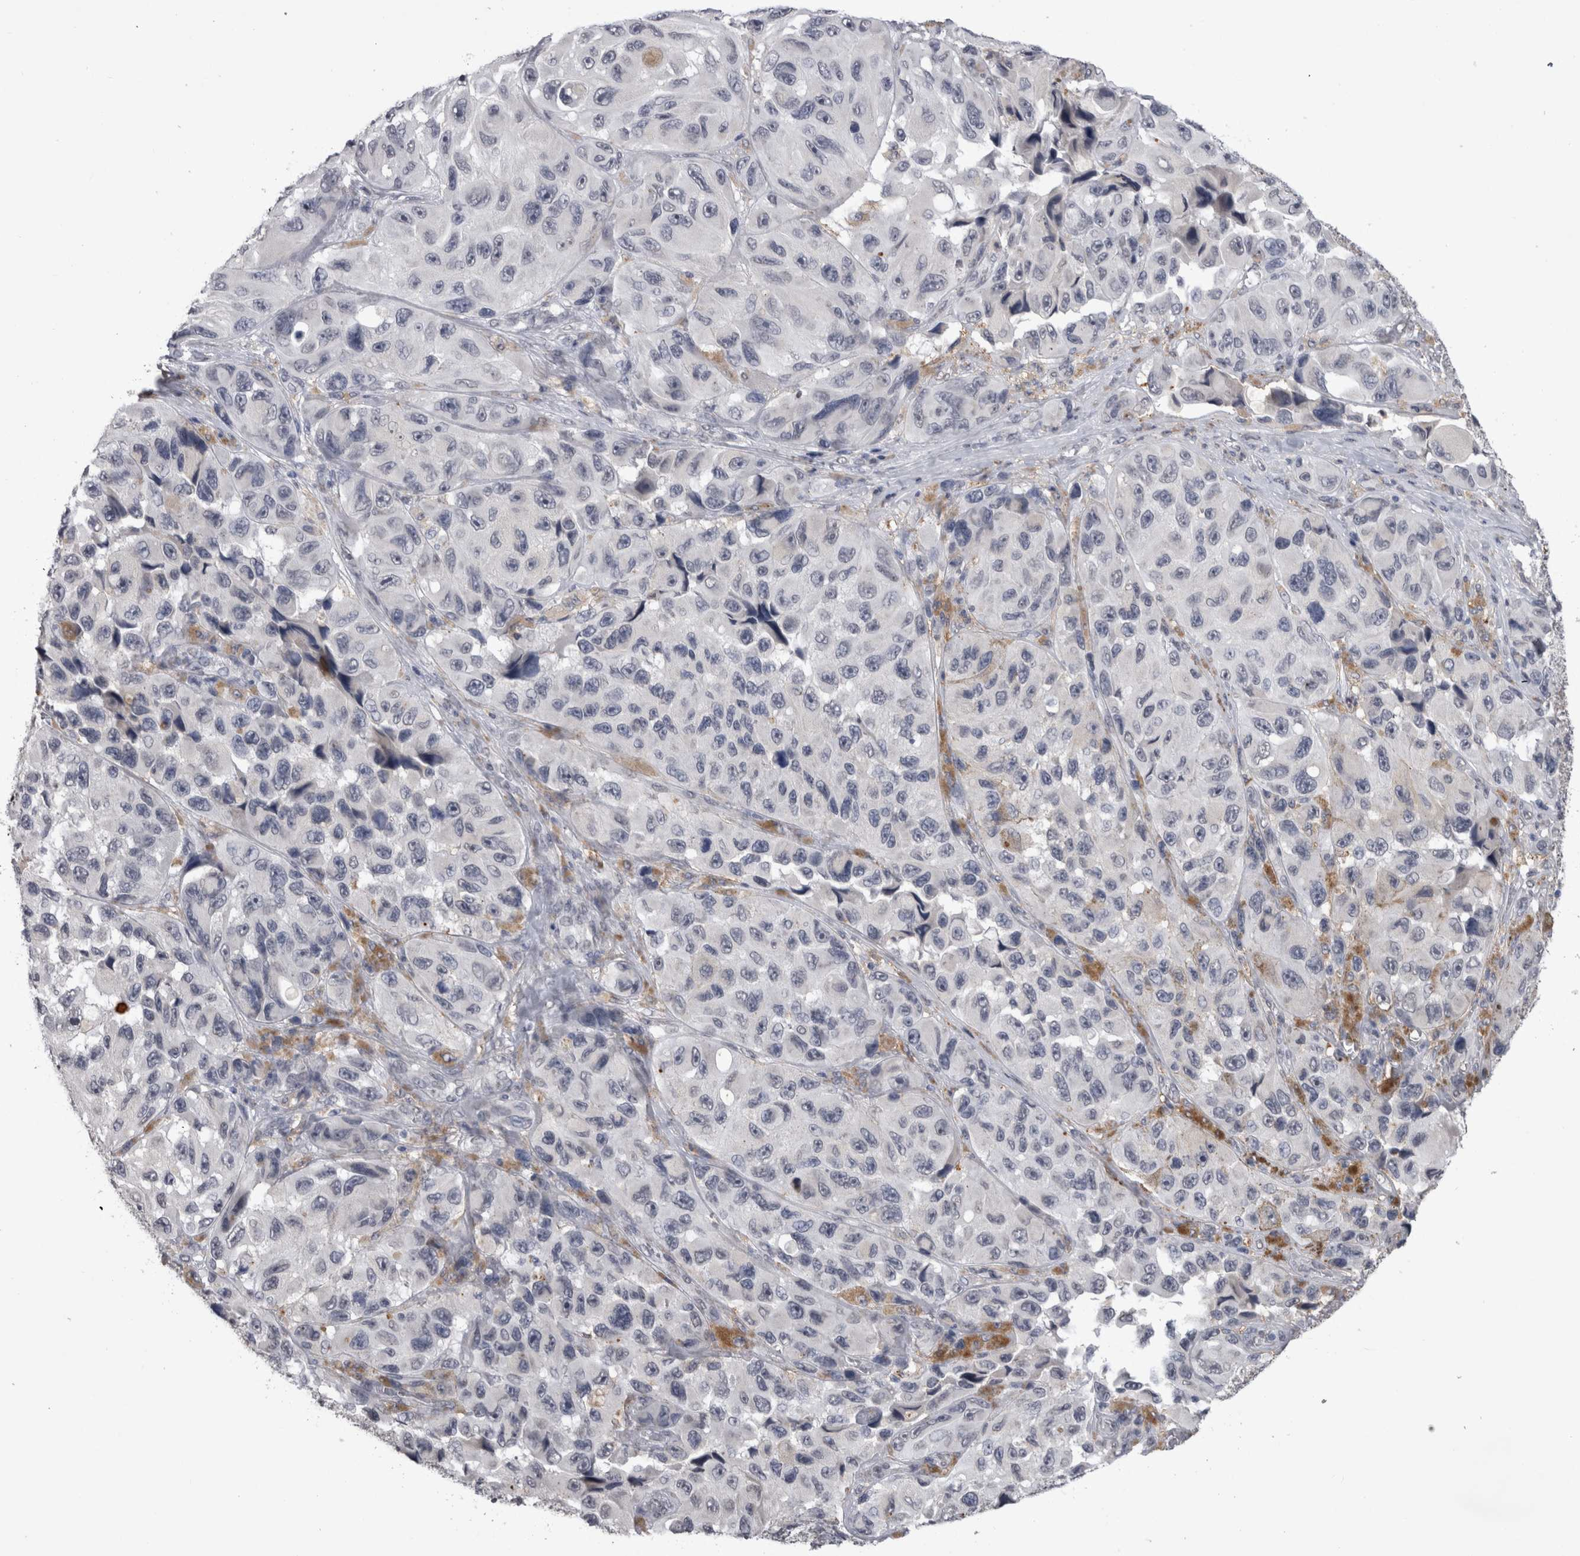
{"staining": {"intensity": "negative", "quantity": "none", "location": "none"}, "tissue": "melanoma", "cell_type": "Tumor cells", "image_type": "cancer", "snomed": [{"axis": "morphology", "description": "Malignant melanoma, NOS"}, {"axis": "topography", "description": "Skin"}], "caption": "High power microscopy image of an immunohistochemistry (IHC) image of melanoma, revealing no significant staining in tumor cells.", "gene": "PAX5", "patient": {"sex": "female", "age": 73}}